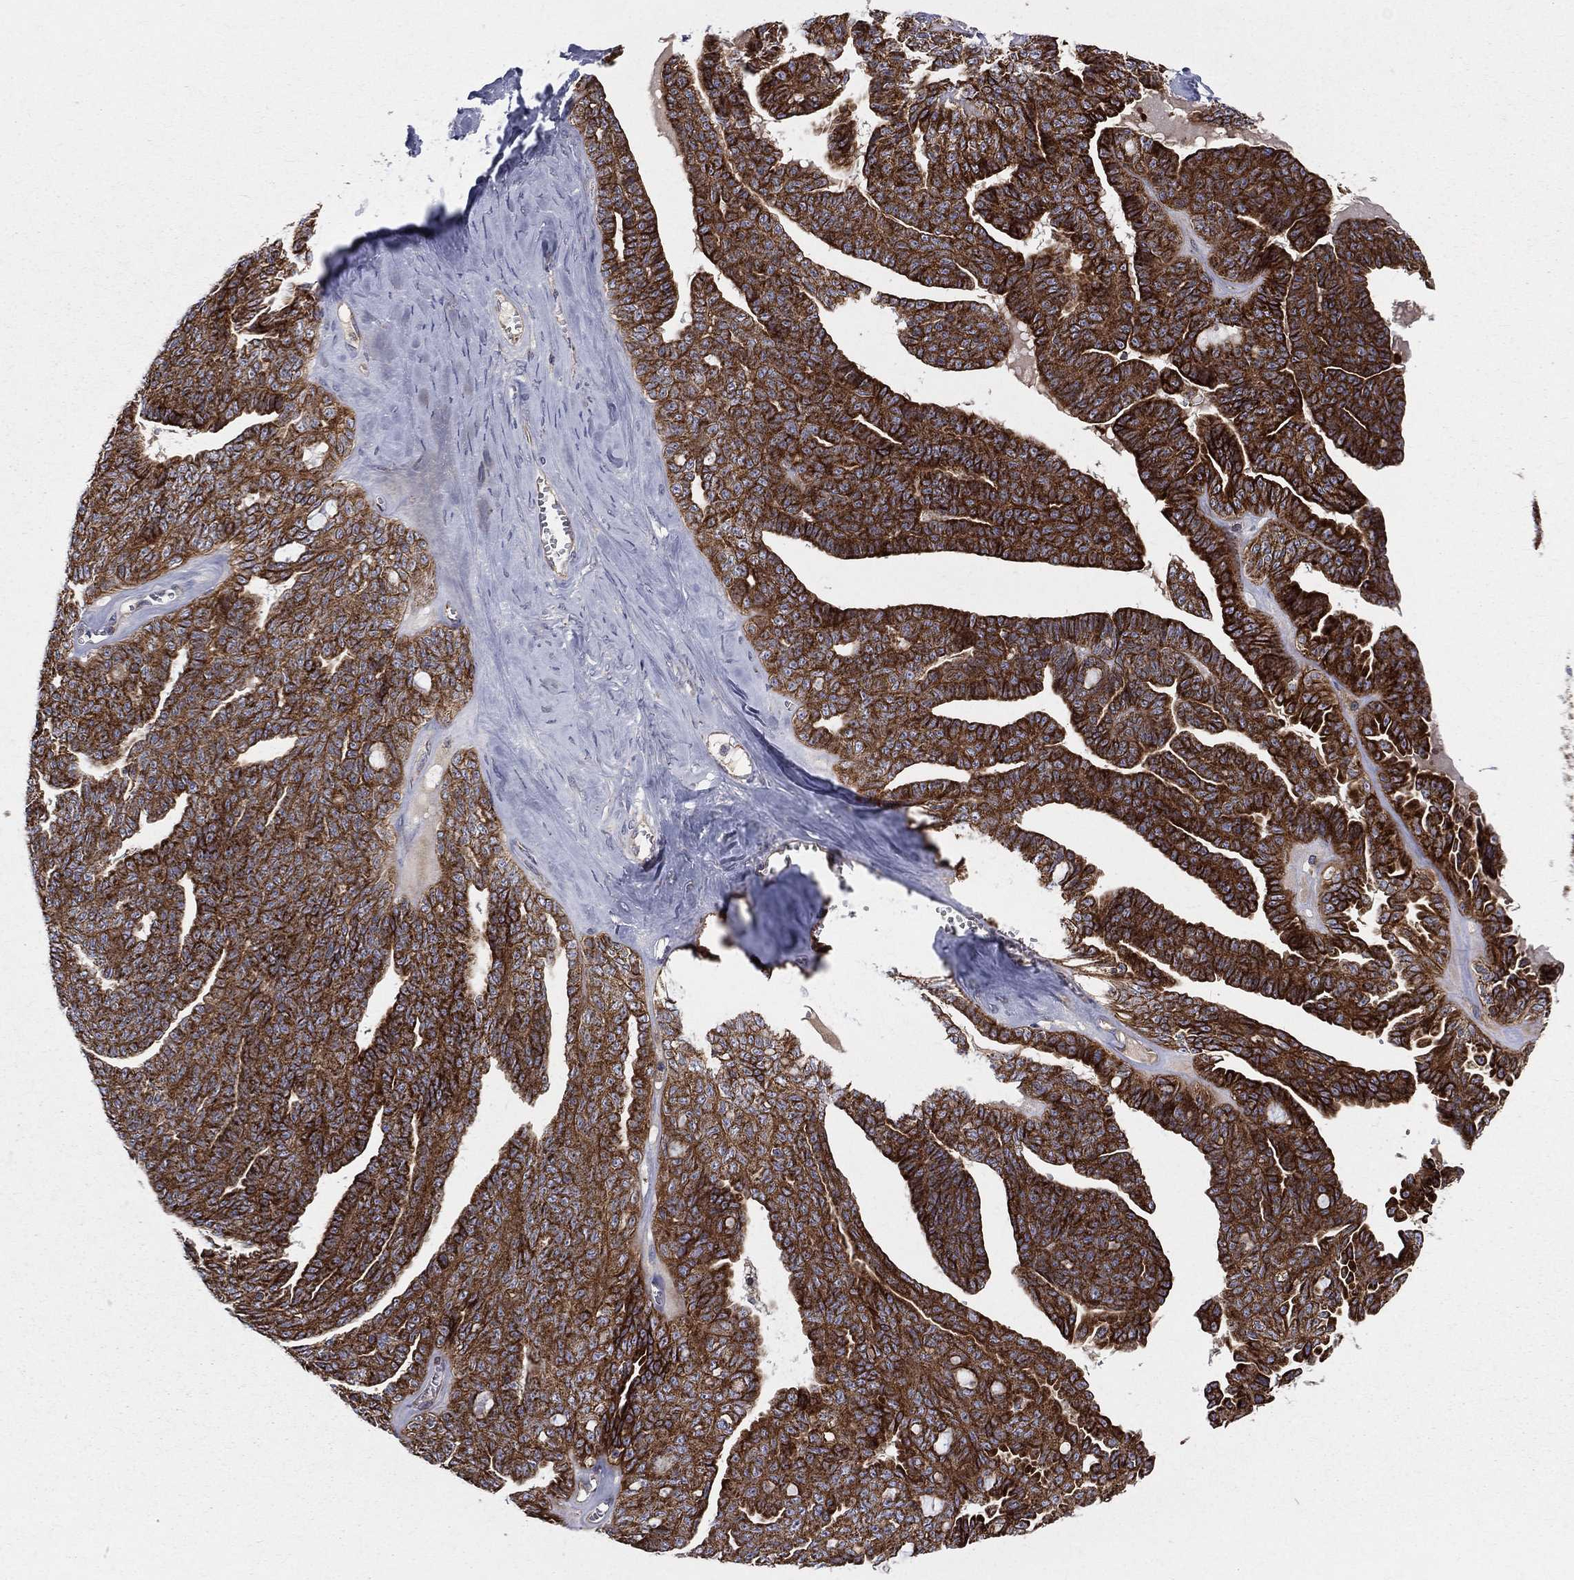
{"staining": {"intensity": "strong", "quantity": ">75%", "location": "cytoplasmic/membranous"}, "tissue": "ovarian cancer", "cell_type": "Tumor cells", "image_type": "cancer", "snomed": [{"axis": "morphology", "description": "Cystadenocarcinoma, serous, NOS"}, {"axis": "topography", "description": "Ovary"}], "caption": "IHC image of neoplastic tissue: ovarian serous cystadenocarcinoma stained using immunohistochemistry (IHC) displays high levels of strong protein expression localized specifically in the cytoplasmic/membranous of tumor cells, appearing as a cytoplasmic/membranous brown color.", "gene": "MIX23", "patient": {"sex": "female", "age": 71}}